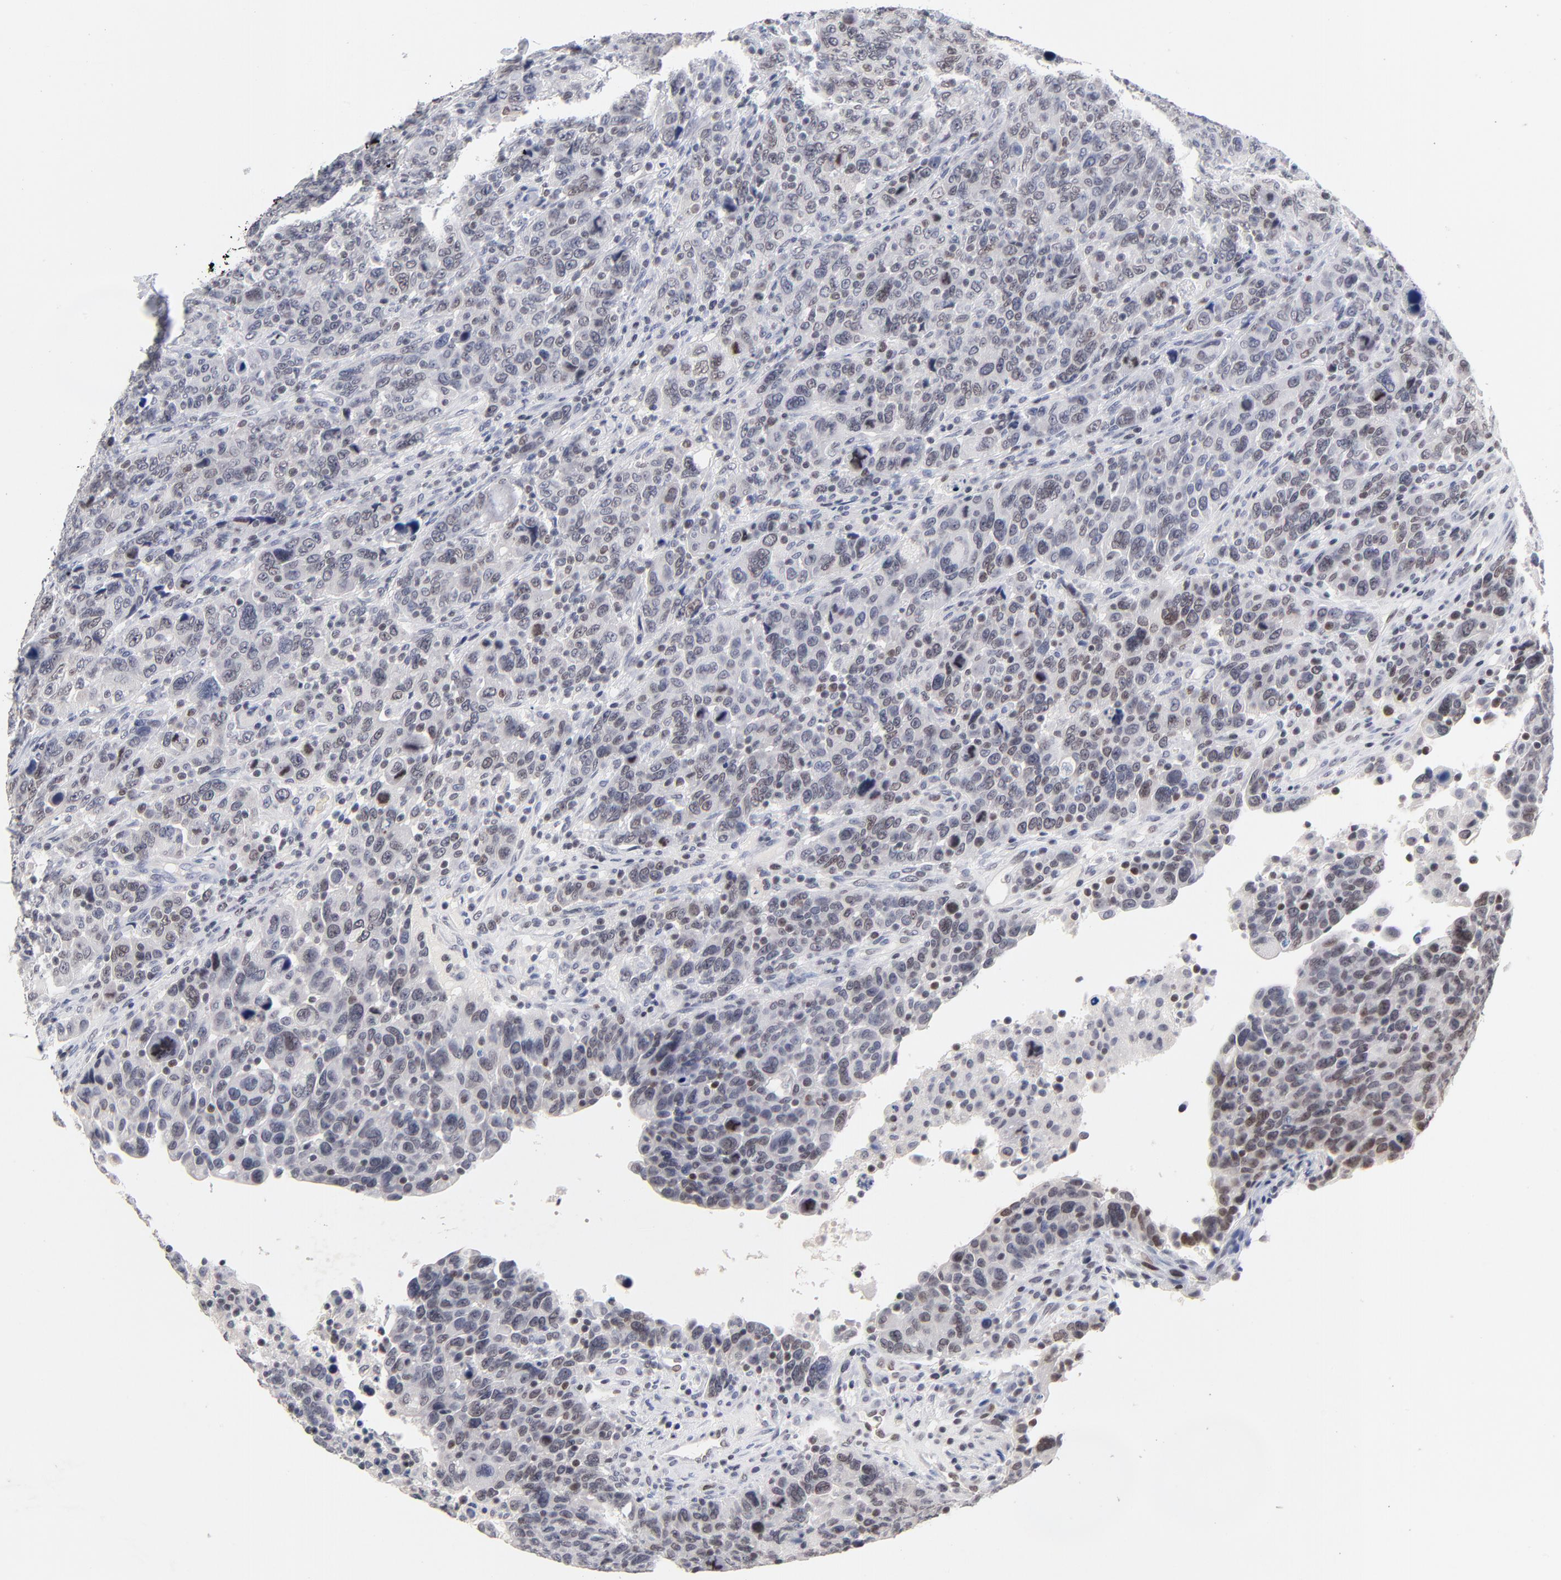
{"staining": {"intensity": "weak", "quantity": "<25%", "location": "nuclear"}, "tissue": "breast cancer", "cell_type": "Tumor cells", "image_type": "cancer", "snomed": [{"axis": "morphology", "description": "Duct carcinoma"}, {"axis": "topography", "description": "Breast"}], "caption": "Tumor cells are negative for brown protein staining in breast cancer.", "gene": "ORC2", "patient": {"sex": "female", "age": 37}}